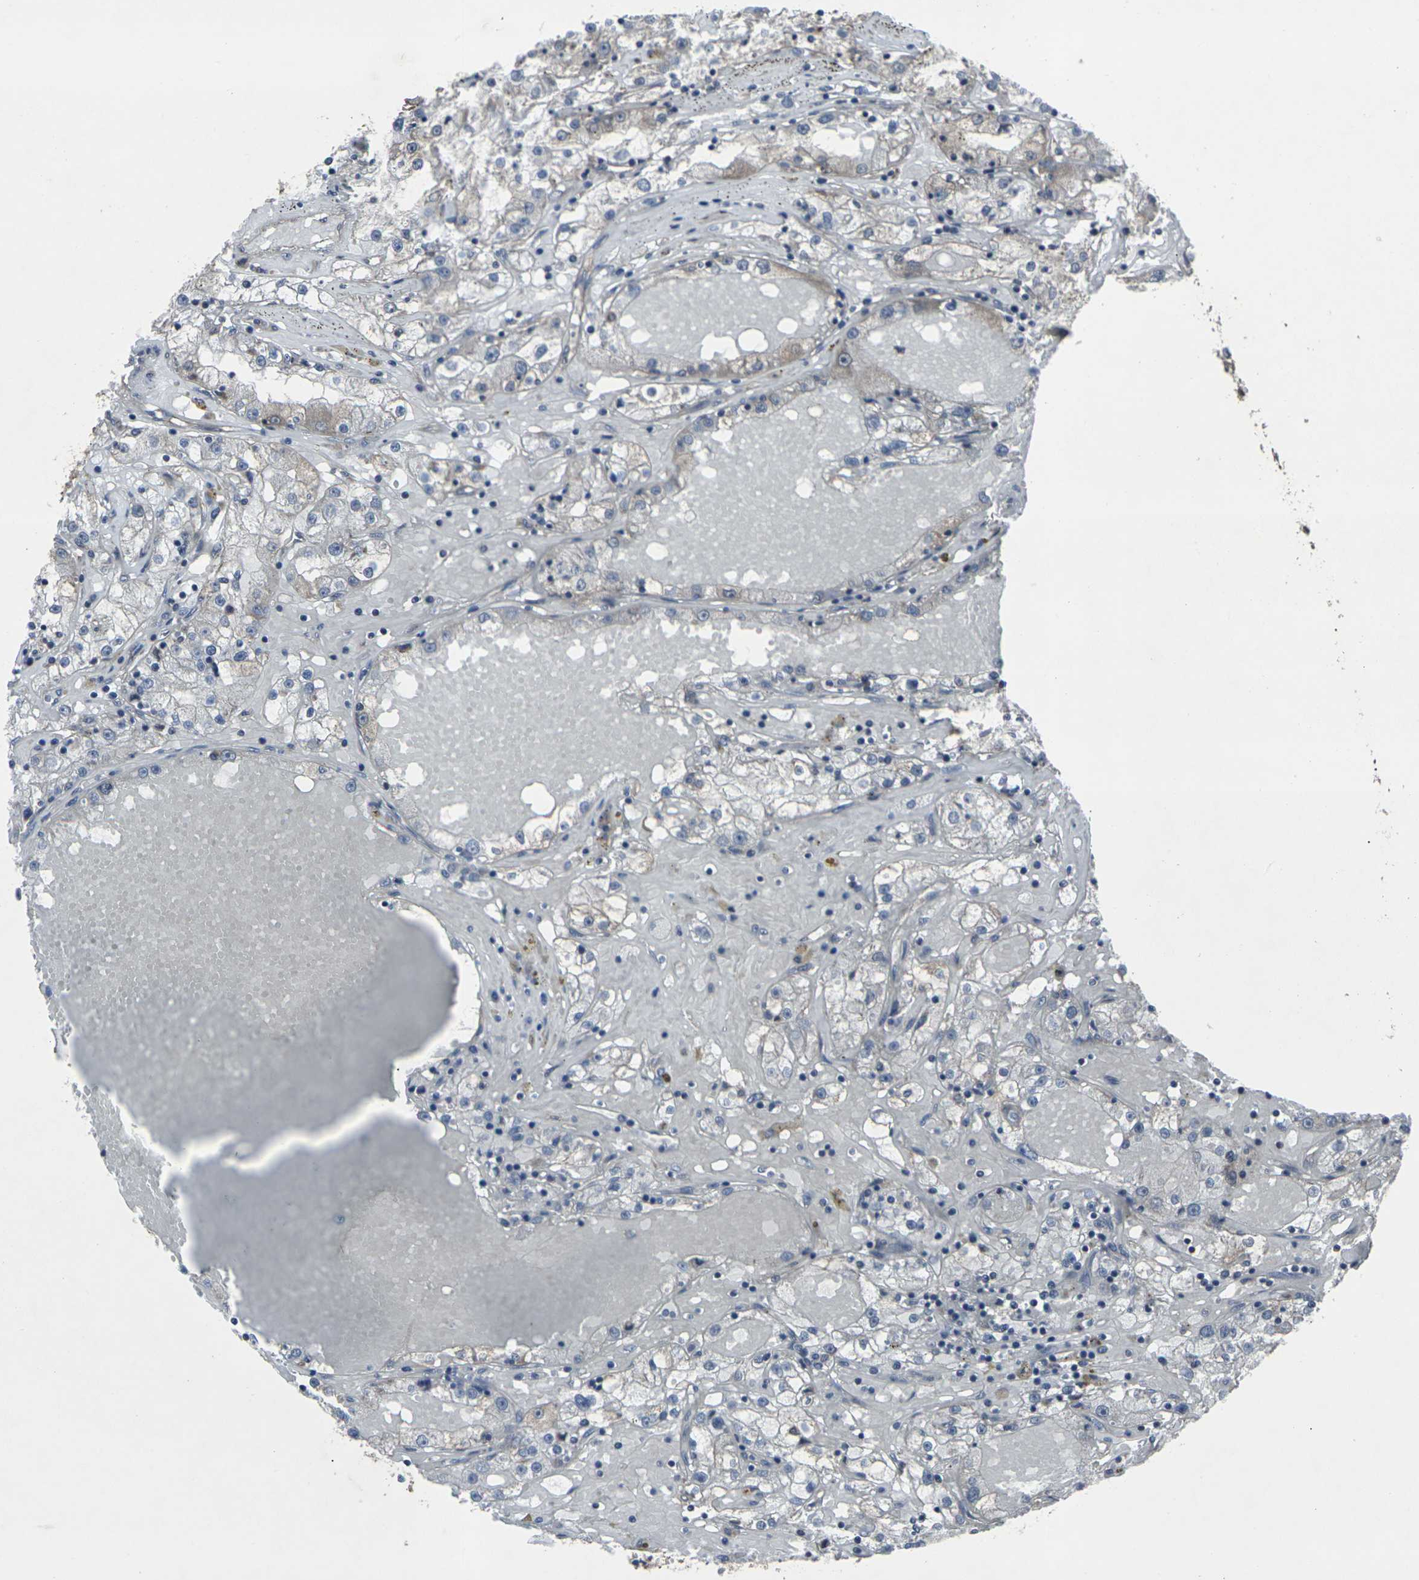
{"staining": {"intensity": "weak", "quantity": "25%-75%", "location": "cytoplasmic/membranous"}, "tissue": "renal cancer", "cell_type": "Tumor cells", "image_type": "cancer", "snomed": [{"axis": "morphology", "description": "Adenocarcinoma, NOS"}, {"axis": "topography", "description": "Kidney"}], "caption": "Immunohistochemical staining of human adenocarcinoma (renal) reveals low levels of weak cytoplasmic/membranous protein positivity in about 25%-75% of tumor cells.", "gene": "MAPKAPK2", "patient": {"sex": "male", "age": 56}}